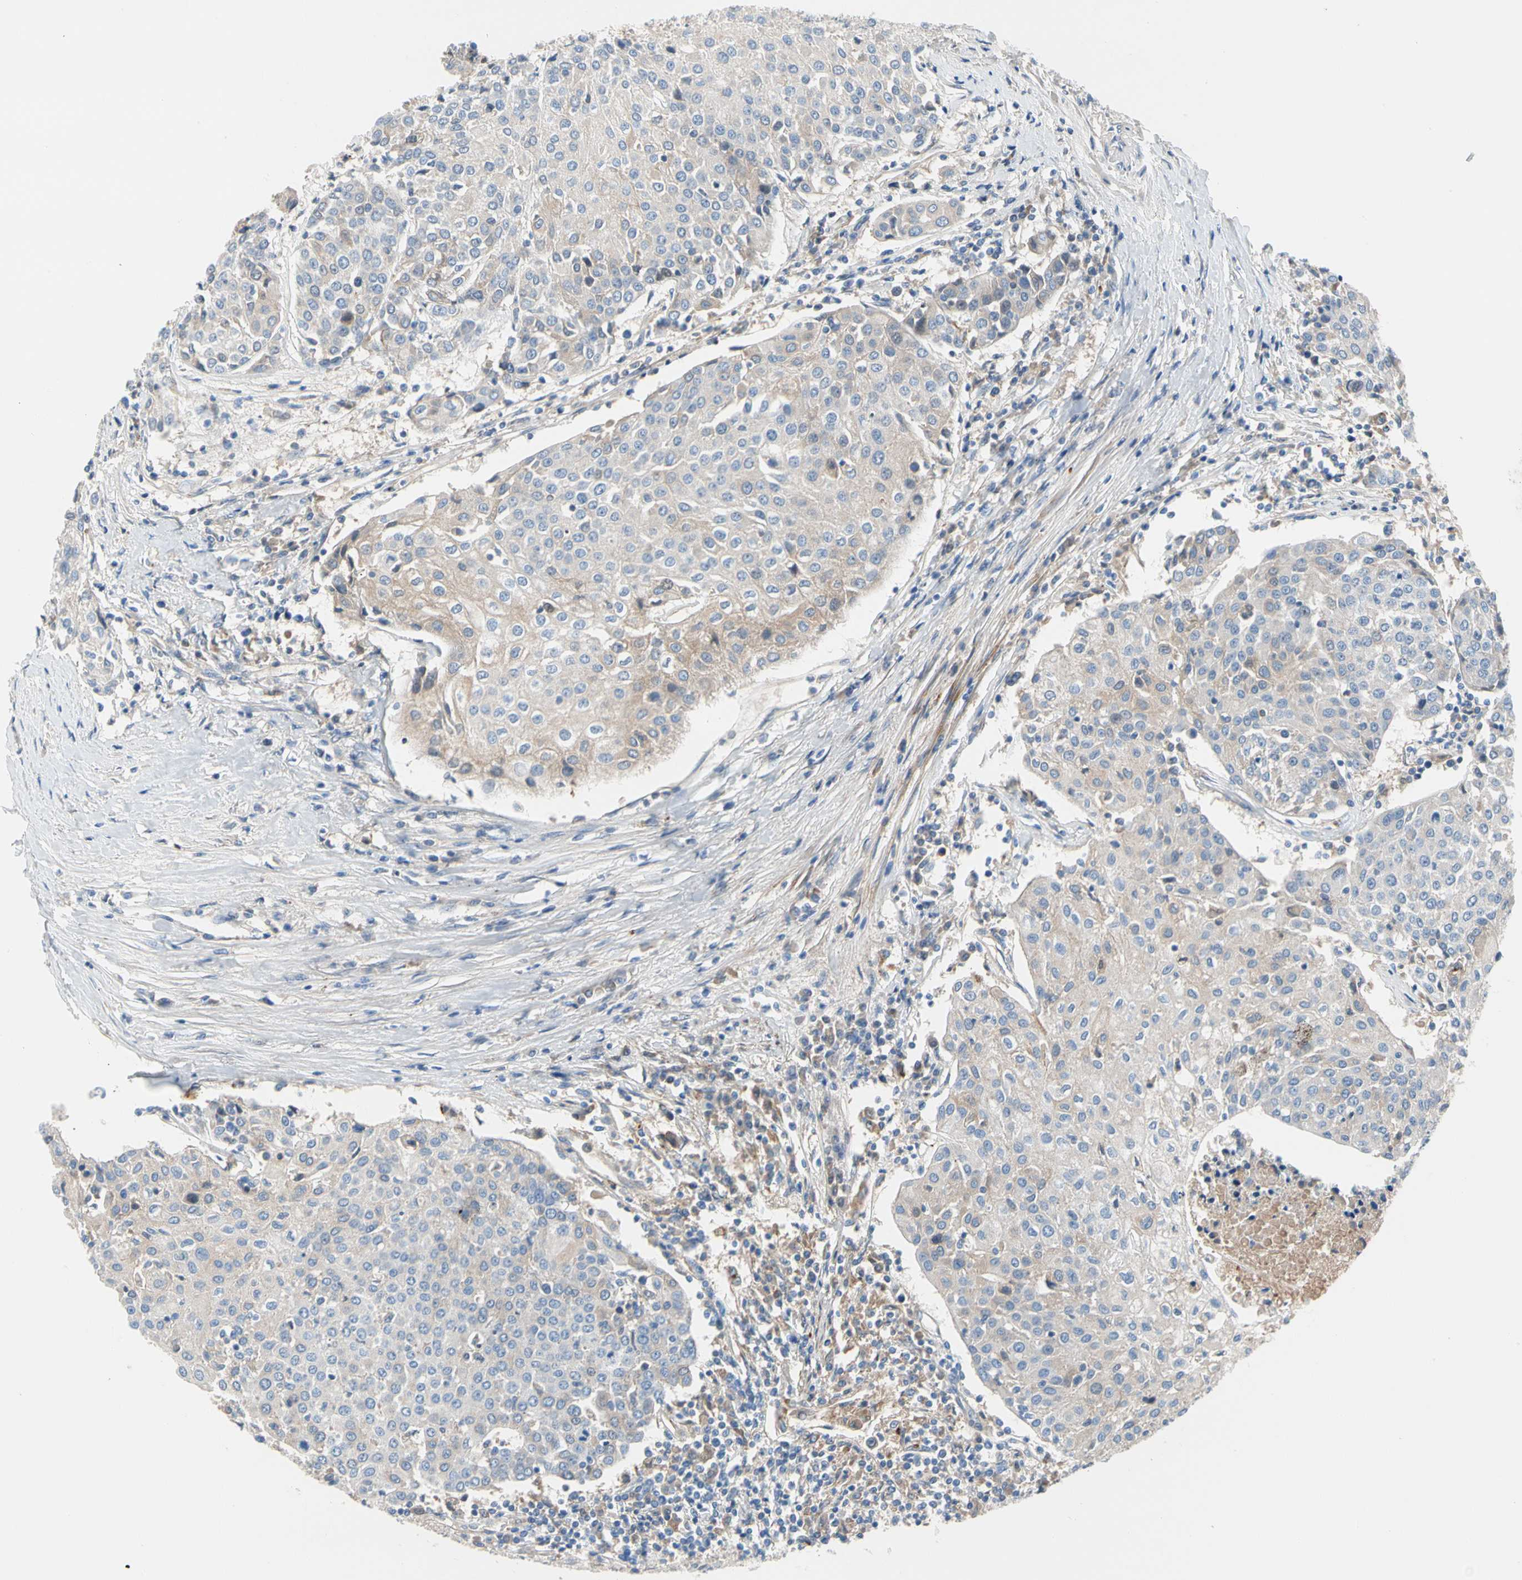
{"staining": {"intensity": "weak", "quantity": "<25%", "location": "cytoplasmic/membranous"}, "tissue": "urothelial cancer", "cell_type": "Tumor cells", "image_type": "cancer", "snomed": [{"axis": "morphology", "description": "Urothelial carcinoma, High grade"}, {"axis": "topography", "description": "Urinary bladder"}], "caption": "The histopathology image shows no staining of tumor cells in urothelial cancer.", "gene": "ENTREP3", "patient": {"sex": "female", "age": 85}}